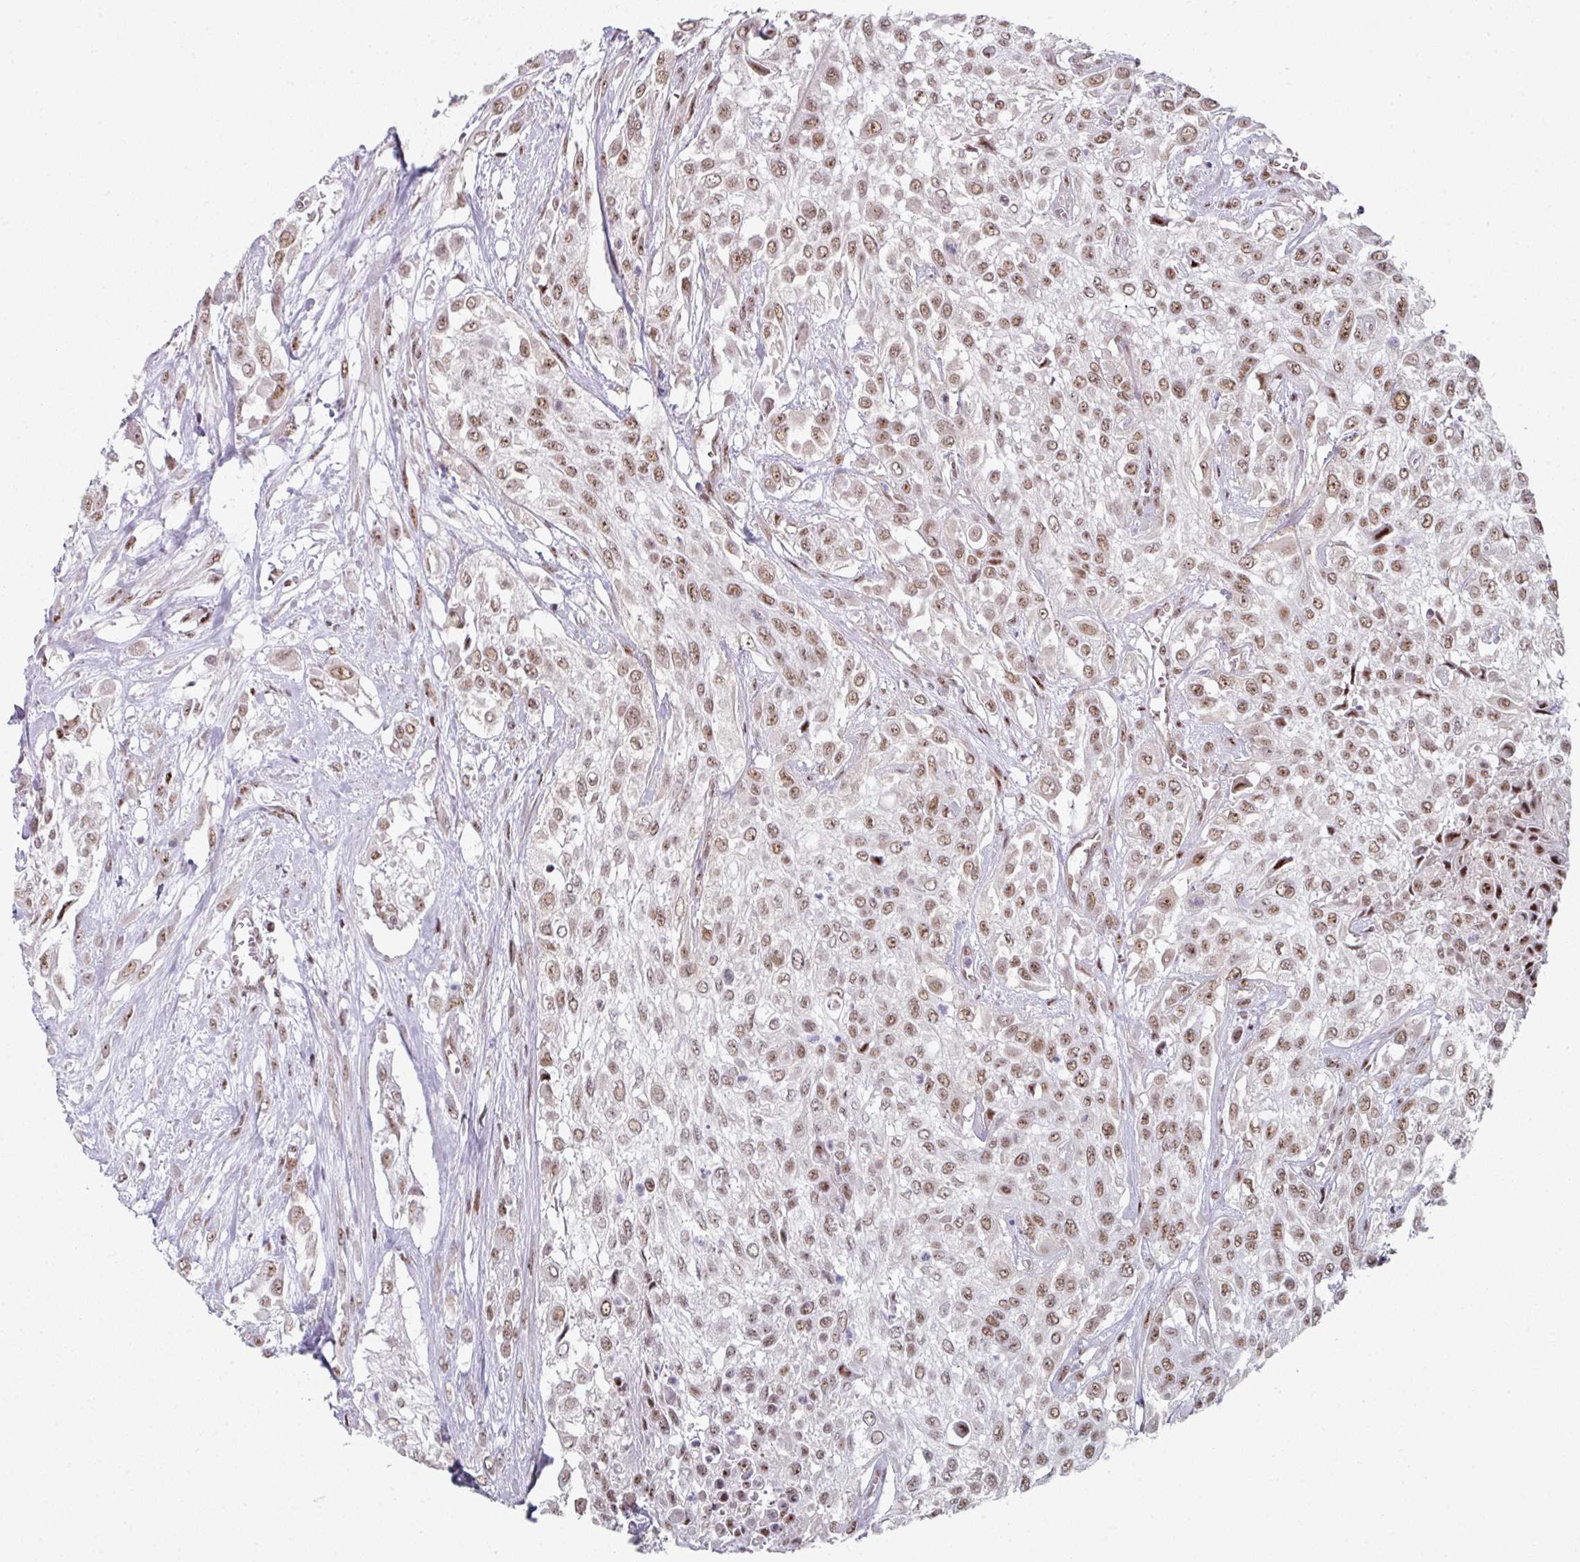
{"staining": {"intensity": "moderate", "quantity": ">75%", "location": "nuclear"}, "tissue": "urothelial cancer", "cell_type": "Tumor cells", "image_type": "cancer", "snomed": [{"axis": "morphology", "description": "Urothelial carcinoma, High grade"}, {"axis": "topography", "description": "Urinary bladder"}], "caption": "Urothelial carcinoma (high-grade) was stained to show a protein in brown. There is medium levels of moderate nuclear staining in approximately >75% of tumor cells.", "gene": "SF3B5", "patient": {"sex": "male", "age": 57}}